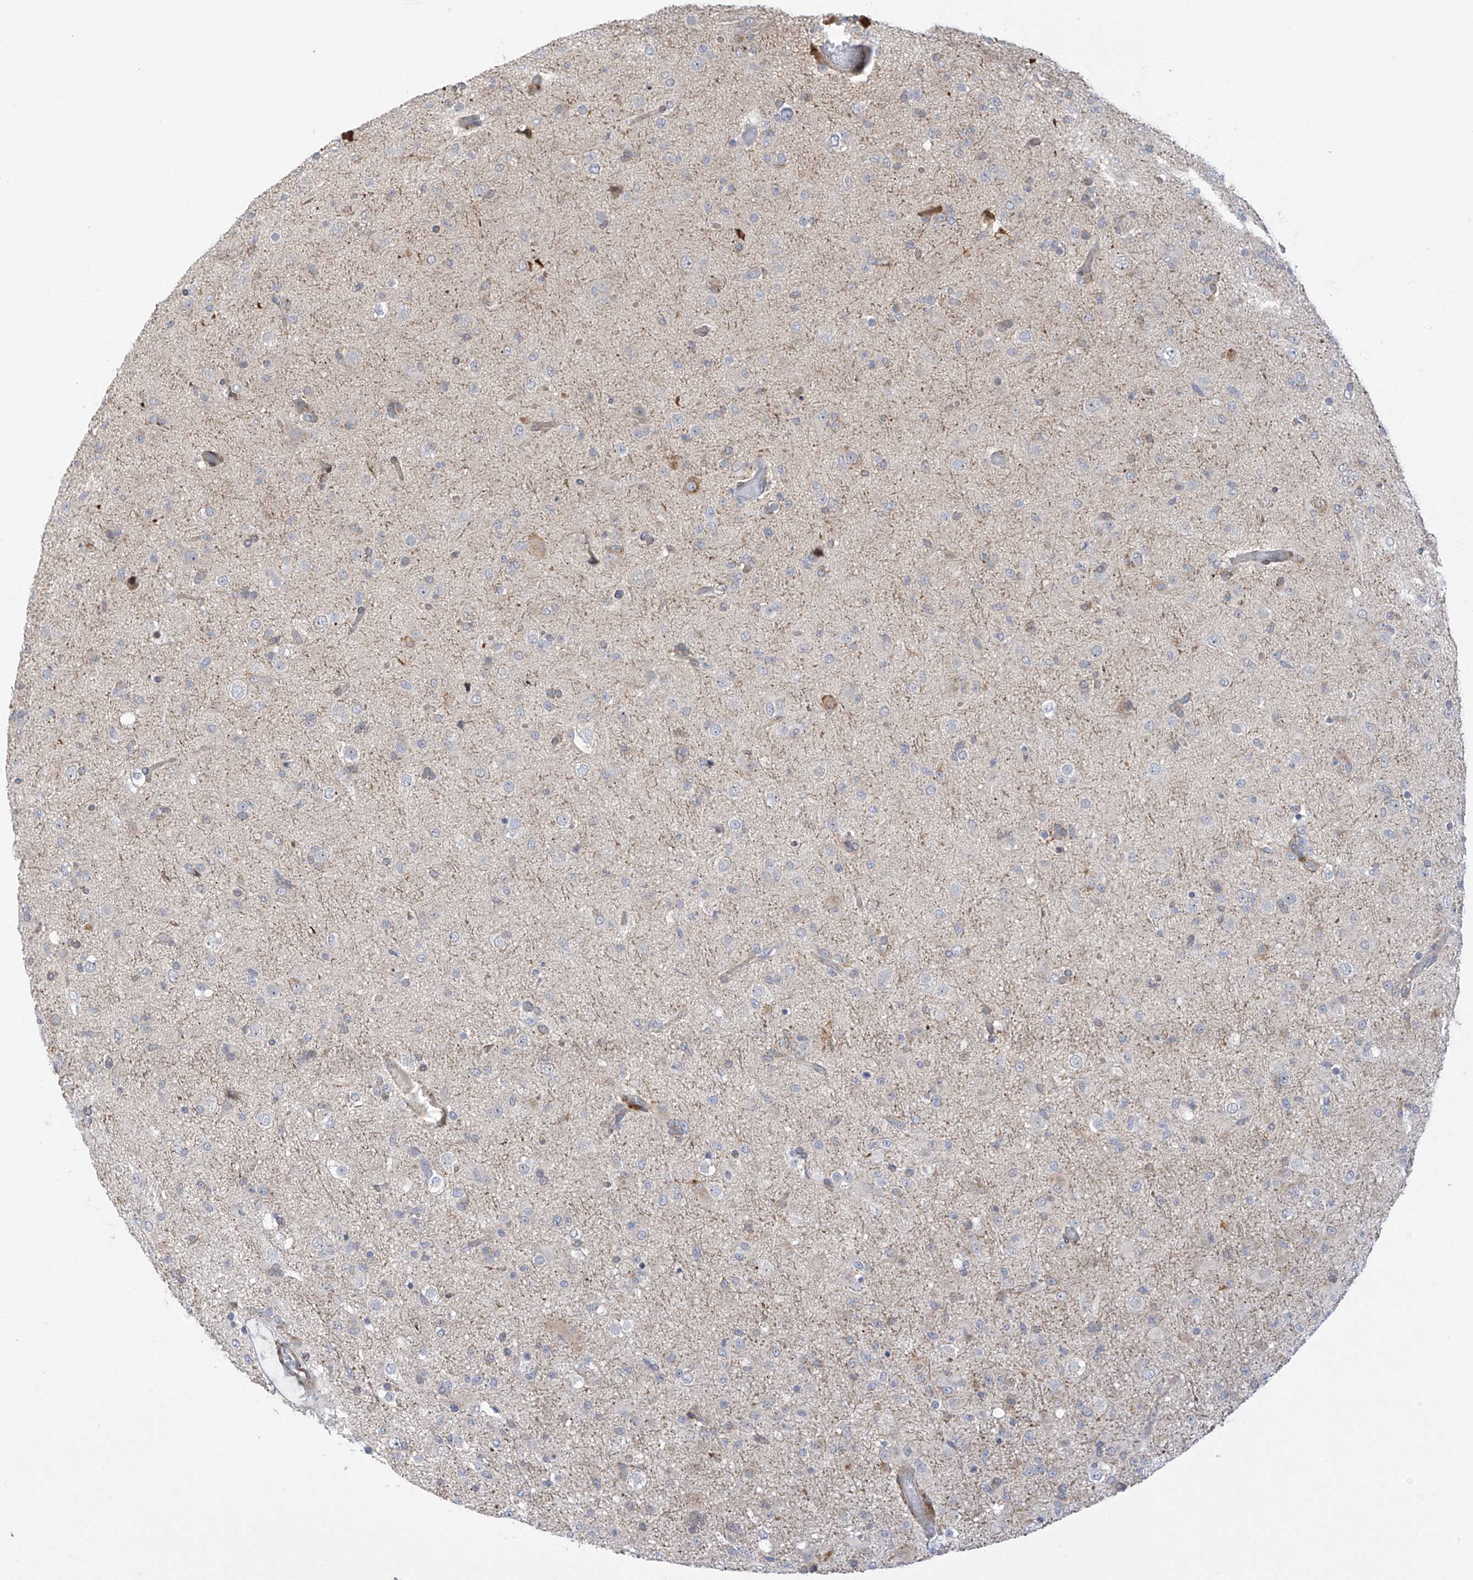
{"staining": {"intensity": "negative", "quantity": "none", "location": "none"}, "tissue": "glioma", "cell_type": "Tumor cells", "image_type": "cancer", "snomed": [{"axis": "morphology", "description": "Glioma, malignant, Low grade"}, {"axis": "topography", "description": "Brain"}], "caption": "This is an immunohistochemistry micrograph of glioma. There is no staining in tumor cells.", "gene": "ZNF641", "patient": {"sex": "male", "age": 65}}